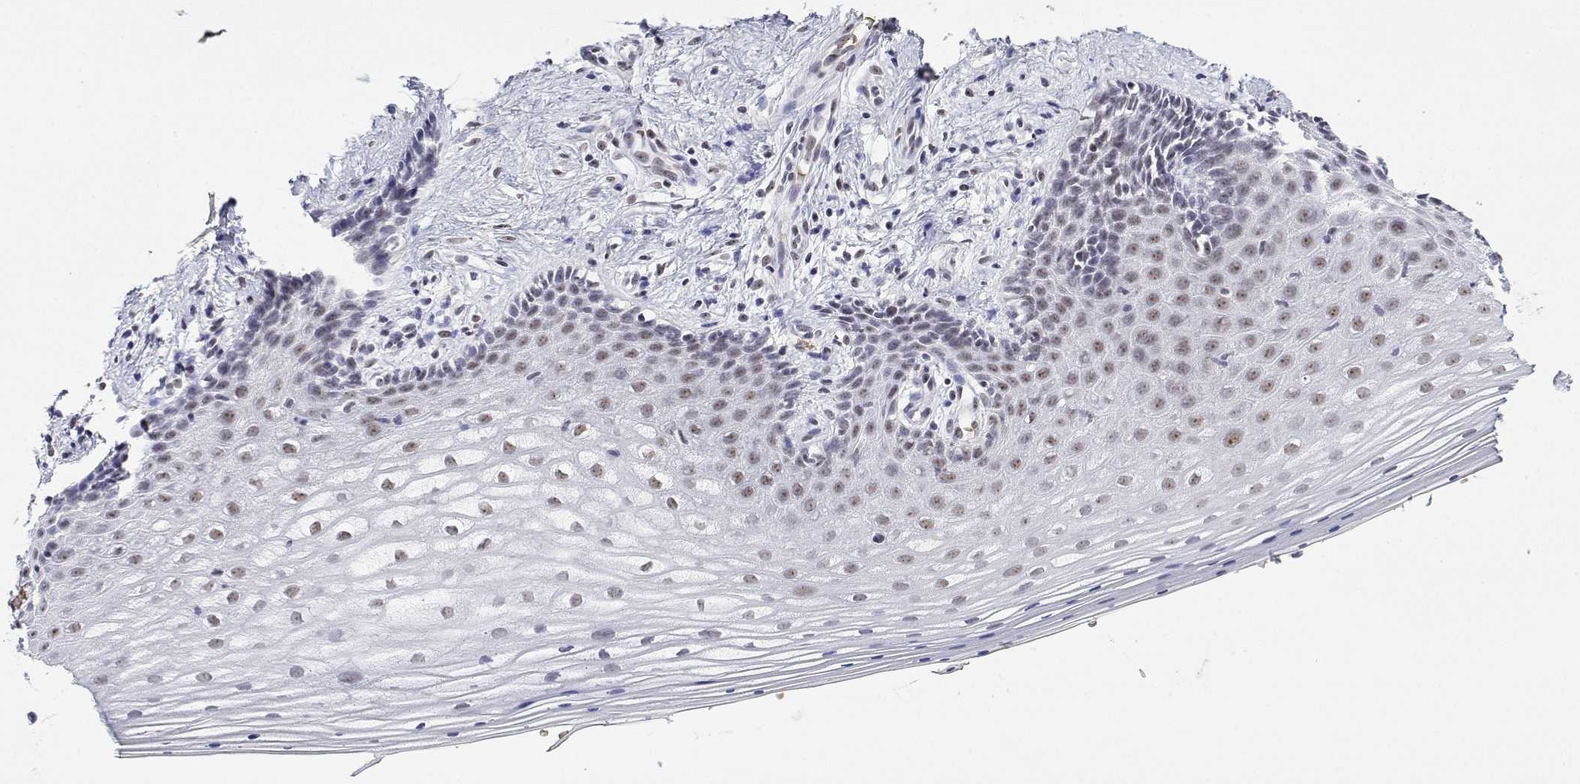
{"staining": {"intensity": "moderate", "quantity": "25%-75%", "location": "nuclear"}, "tissue": "vagina", "cell_type": "Squamous epithelial cells", "image_type": "normal", "snomed": [{"axis": "morphology", "description": "Normal tissue, NOS"}, {"axis": "topography", "description": "Vagina"}], "caption": "Protein expression analysis of normal vagina reveals moderate nuclear positivity in approximately 25%-75% of squamous epithelial cells. The staining is performed using DAB brown chromogen to label protein expression. The nuclei are counter-stained blue using hematoxylin.", "gene": "ADAR", "patient": {"sex": "female", "age": 42}}